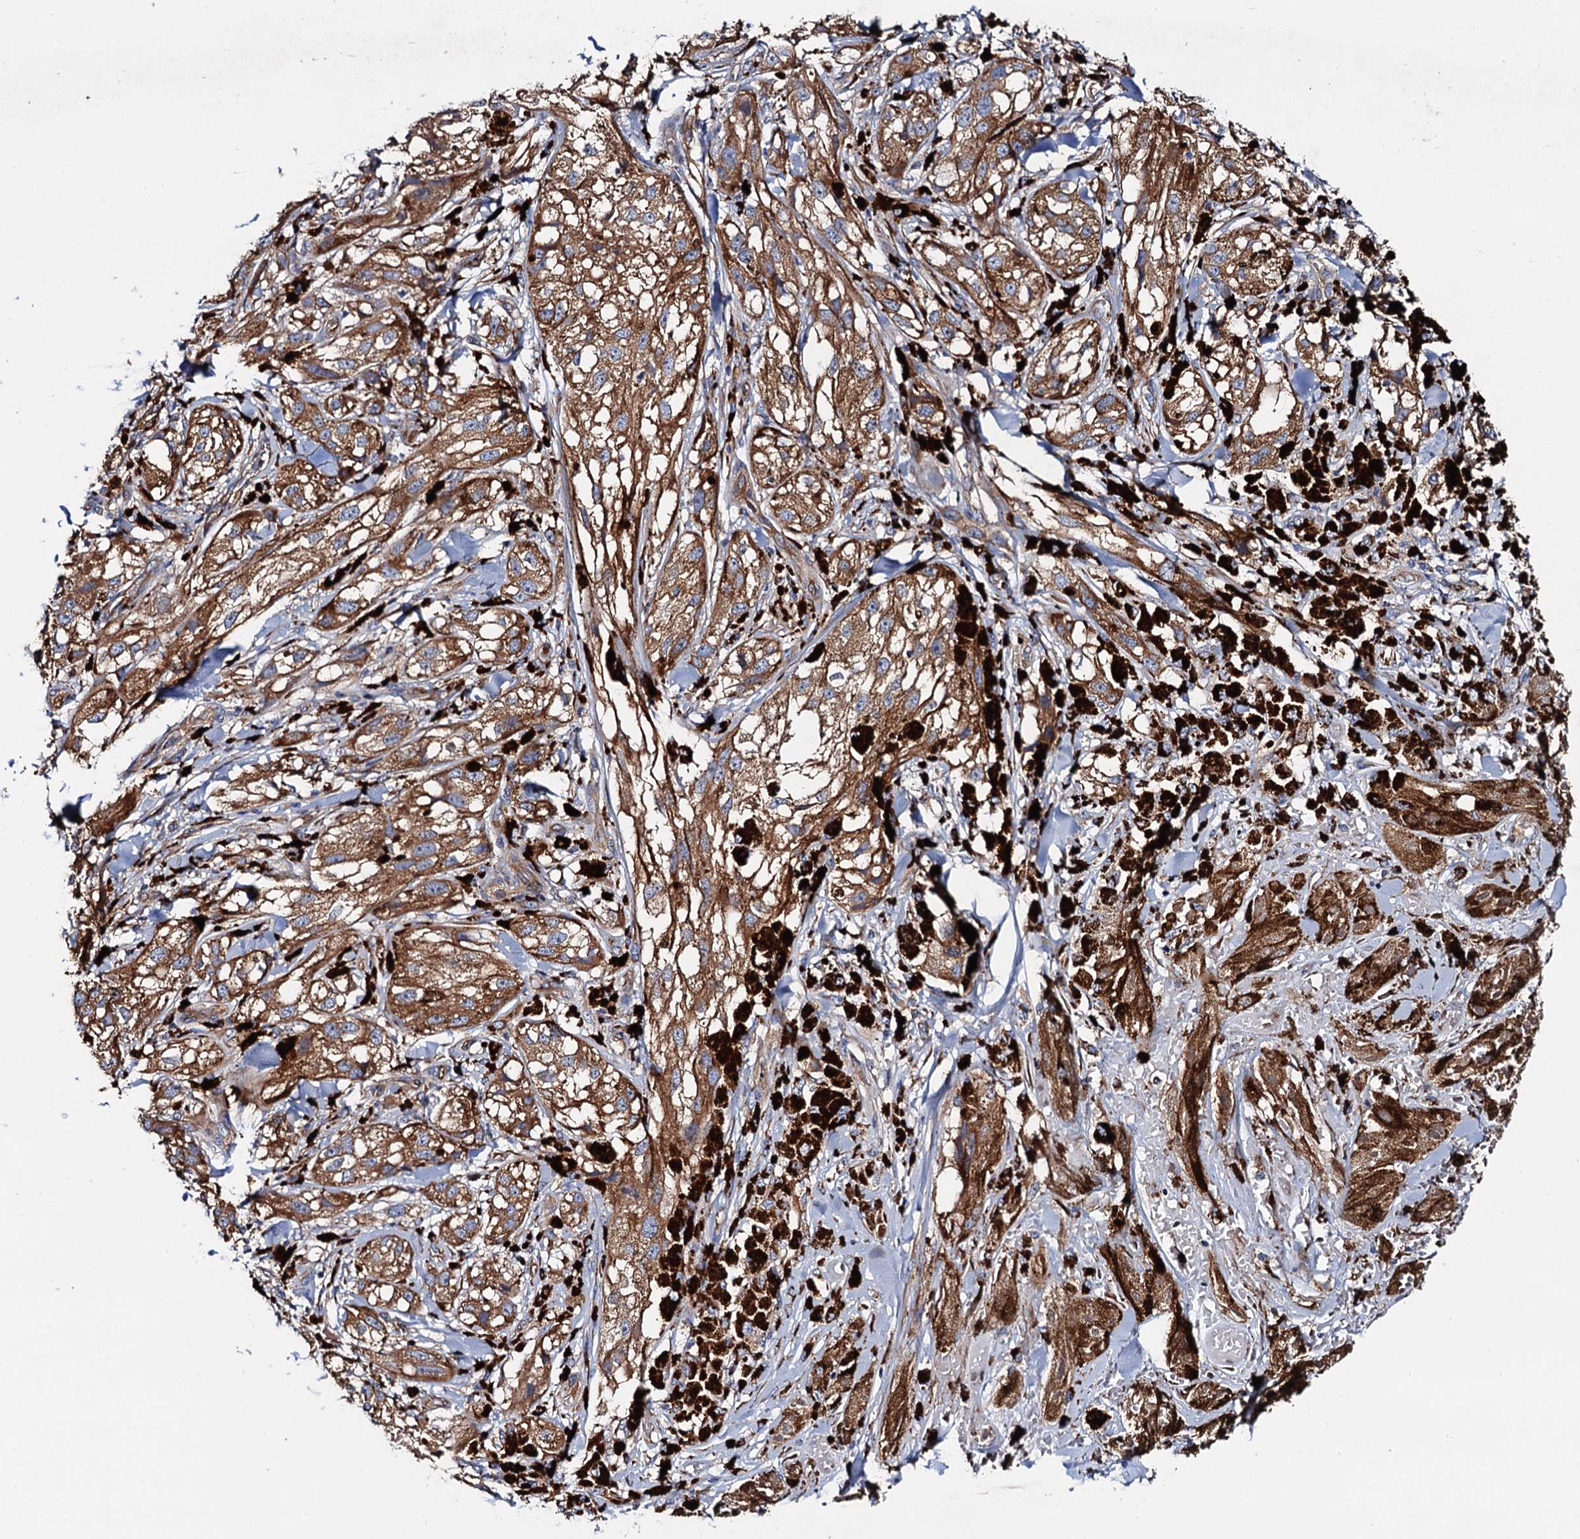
{"staining": {"intensity": "strong", "quantity": ">75%", "location": "cytoplasmic/membranous"}, "tissue": "melanoma", "cell_type": "Tumor cells", "image_type": "cancer", "snomed": [{"axis": "morphology", "description": "Malignant melanoma, NOS"}, {"axis": "topography", "description": "Skin"}], "caption": "Immunohistochemistry (DAB (3,3'-diaminobenzidine)) staining of malignant melanoma shows strong cytoplasmic/membranous protein positivity in about >75% of tumor cells.", "gene": "MRPL48", "patient": {"sex": "male", "age": 88}}